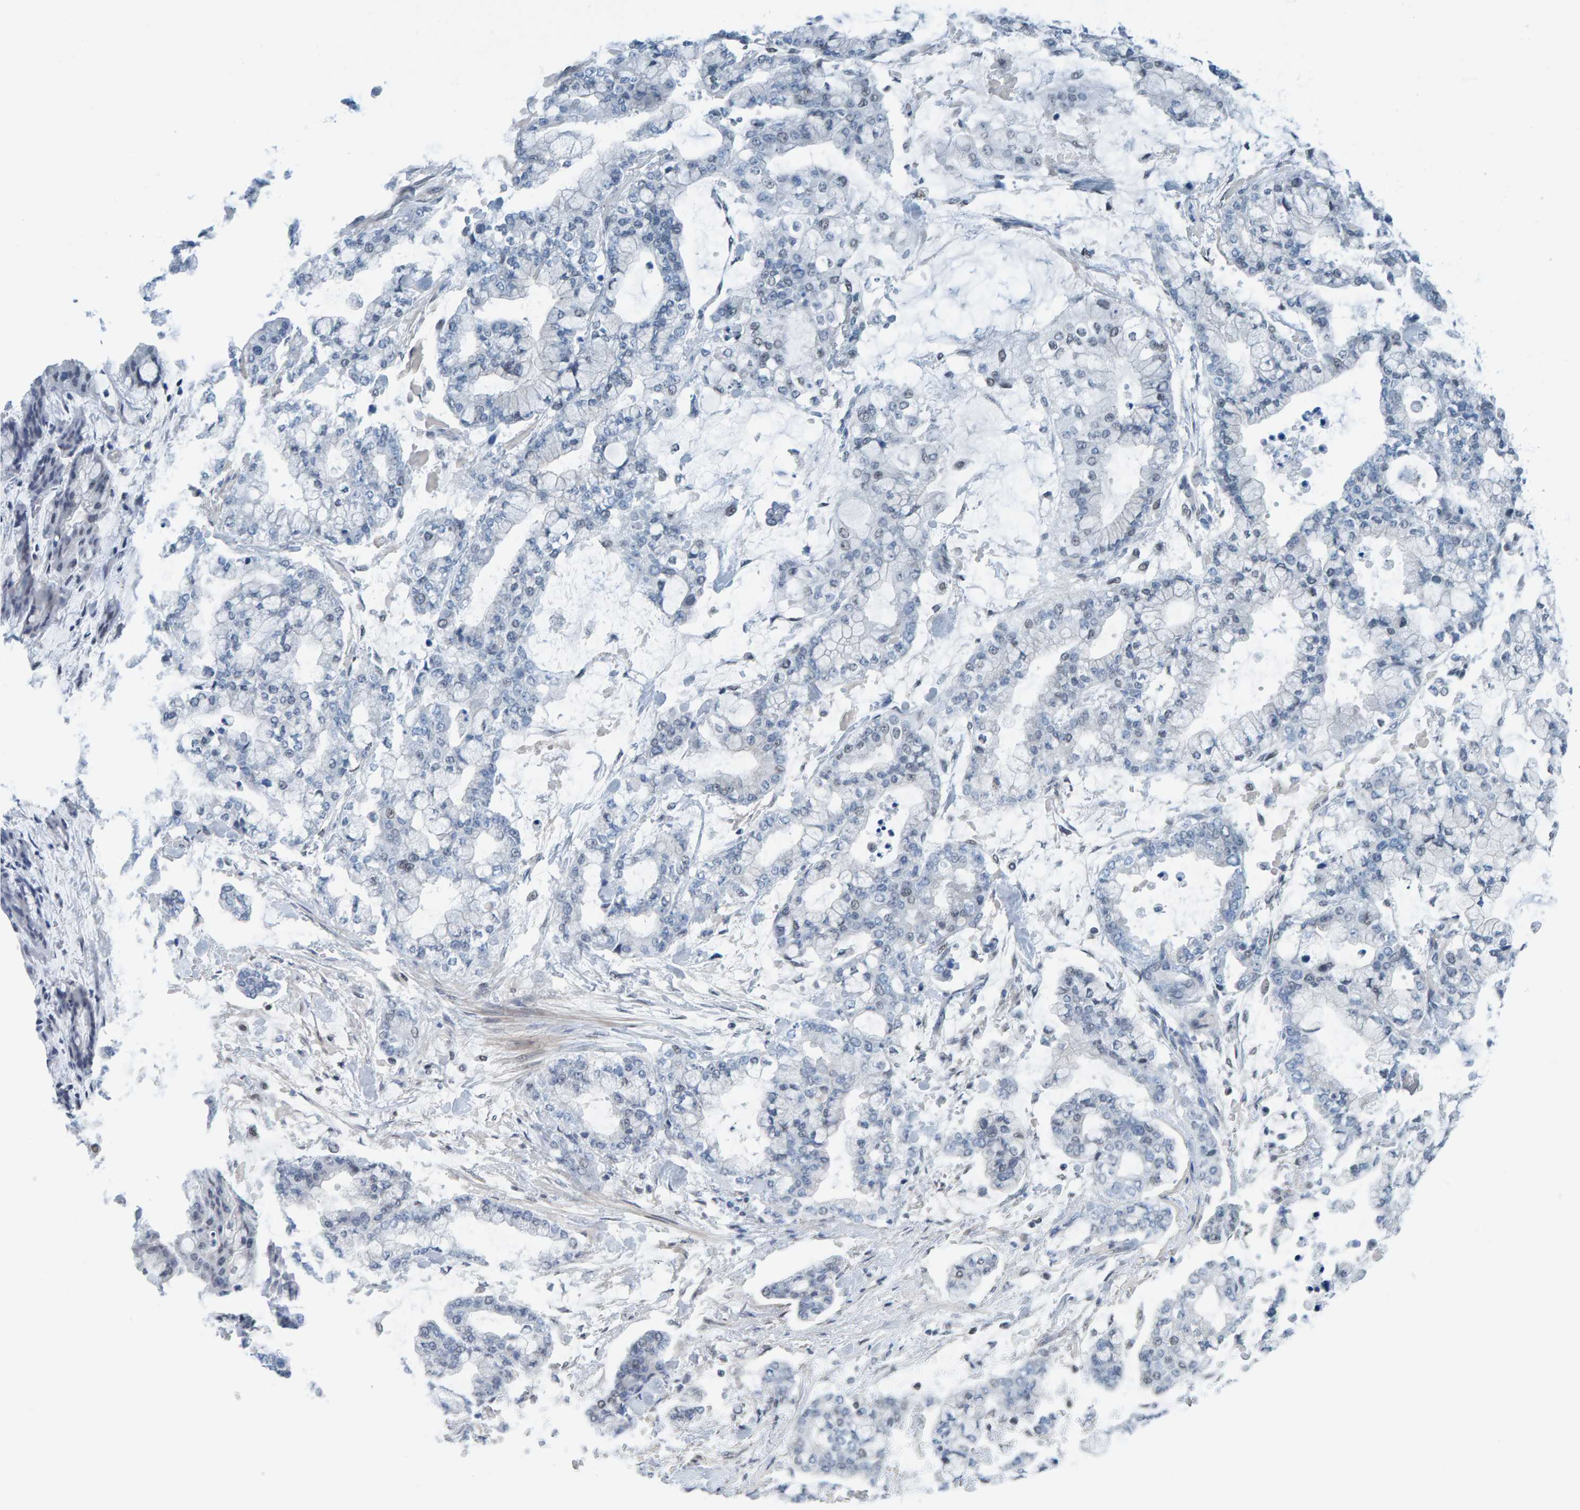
{"staining": {"intensity": "negative", "quantity": "none", "location": "none"}, "tissue": "stomach cancer", "cell_type": "Tumor cells", "image_type": "cancer", "snomed": [{"axis": "morphology", "description": "Normal tissue, NOS"}, {"axis": "morphology", "description": "Adenocarcinoma, NOS"}, {"axis": "topography", "description": "Stomach, upper"}, {"axis": "topography", "description": "Stomach"}], "caption": "This histopathology image is of adenocarcinoma (stomach) stained with IHC to label a protein in brown with the nuclei are counter-stained blue. There is no positivity in tumor cells.", "gene": "CNP", "patient": {"sex": "male", "age": 76}}